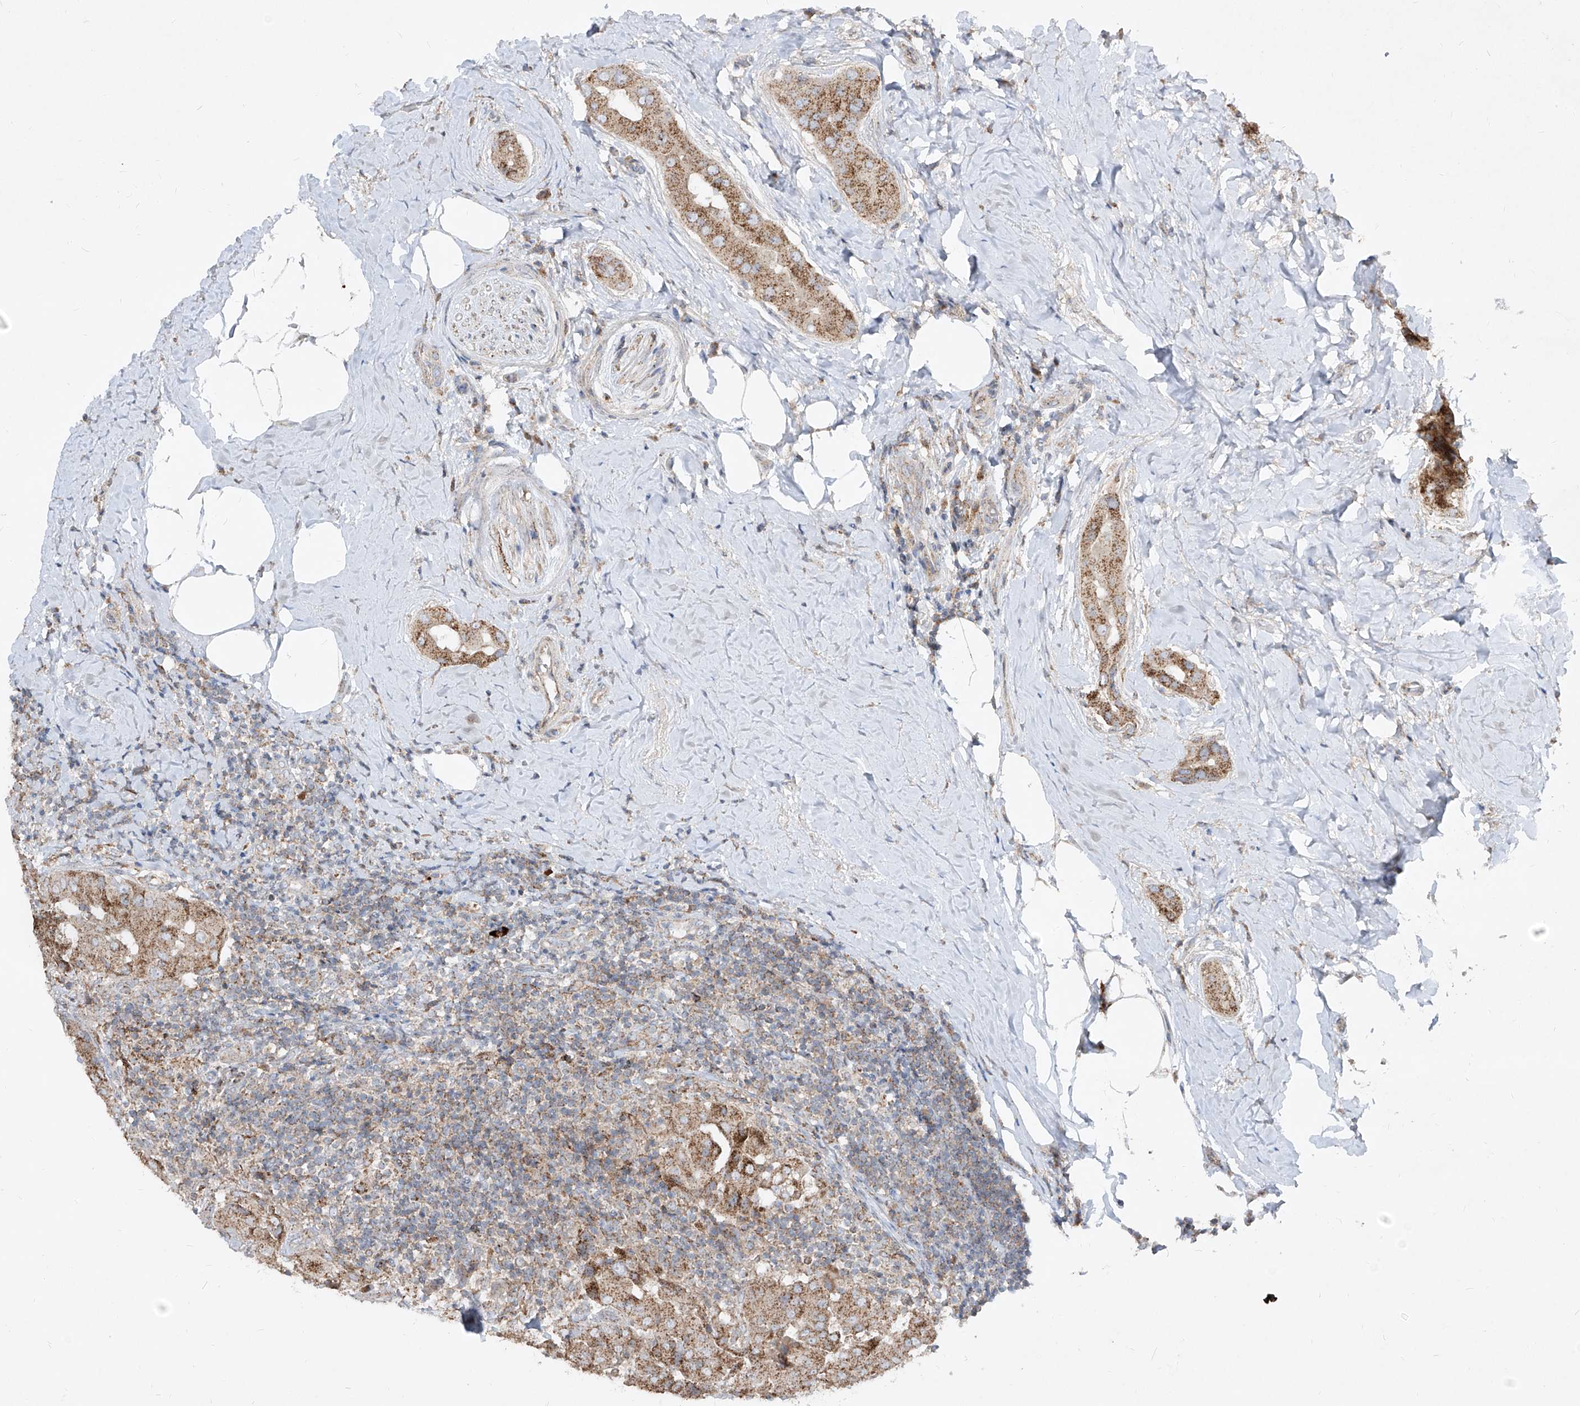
{"staining": {"intensity": "moderate", "quantity": ">75%", "location": "cytoplasmic/membranous"}, "tissue": "thyroid cancer", "cell_type": "Tumor cells", "image_type": "cancer", "snomed": [{"axis": "morphology", "description": "Papillary adenocarcinoma, NOS"}, {"axis": "topography", "description": "Thyroid gland"}], "caption": "Thyroid cancer stained with immunohistochemistry displays moderate cytoplasmic/membranous staining in about >75% of tumor cells.", "gene": "ABCD3", "patient": {"sex": "male", "age": 33}}